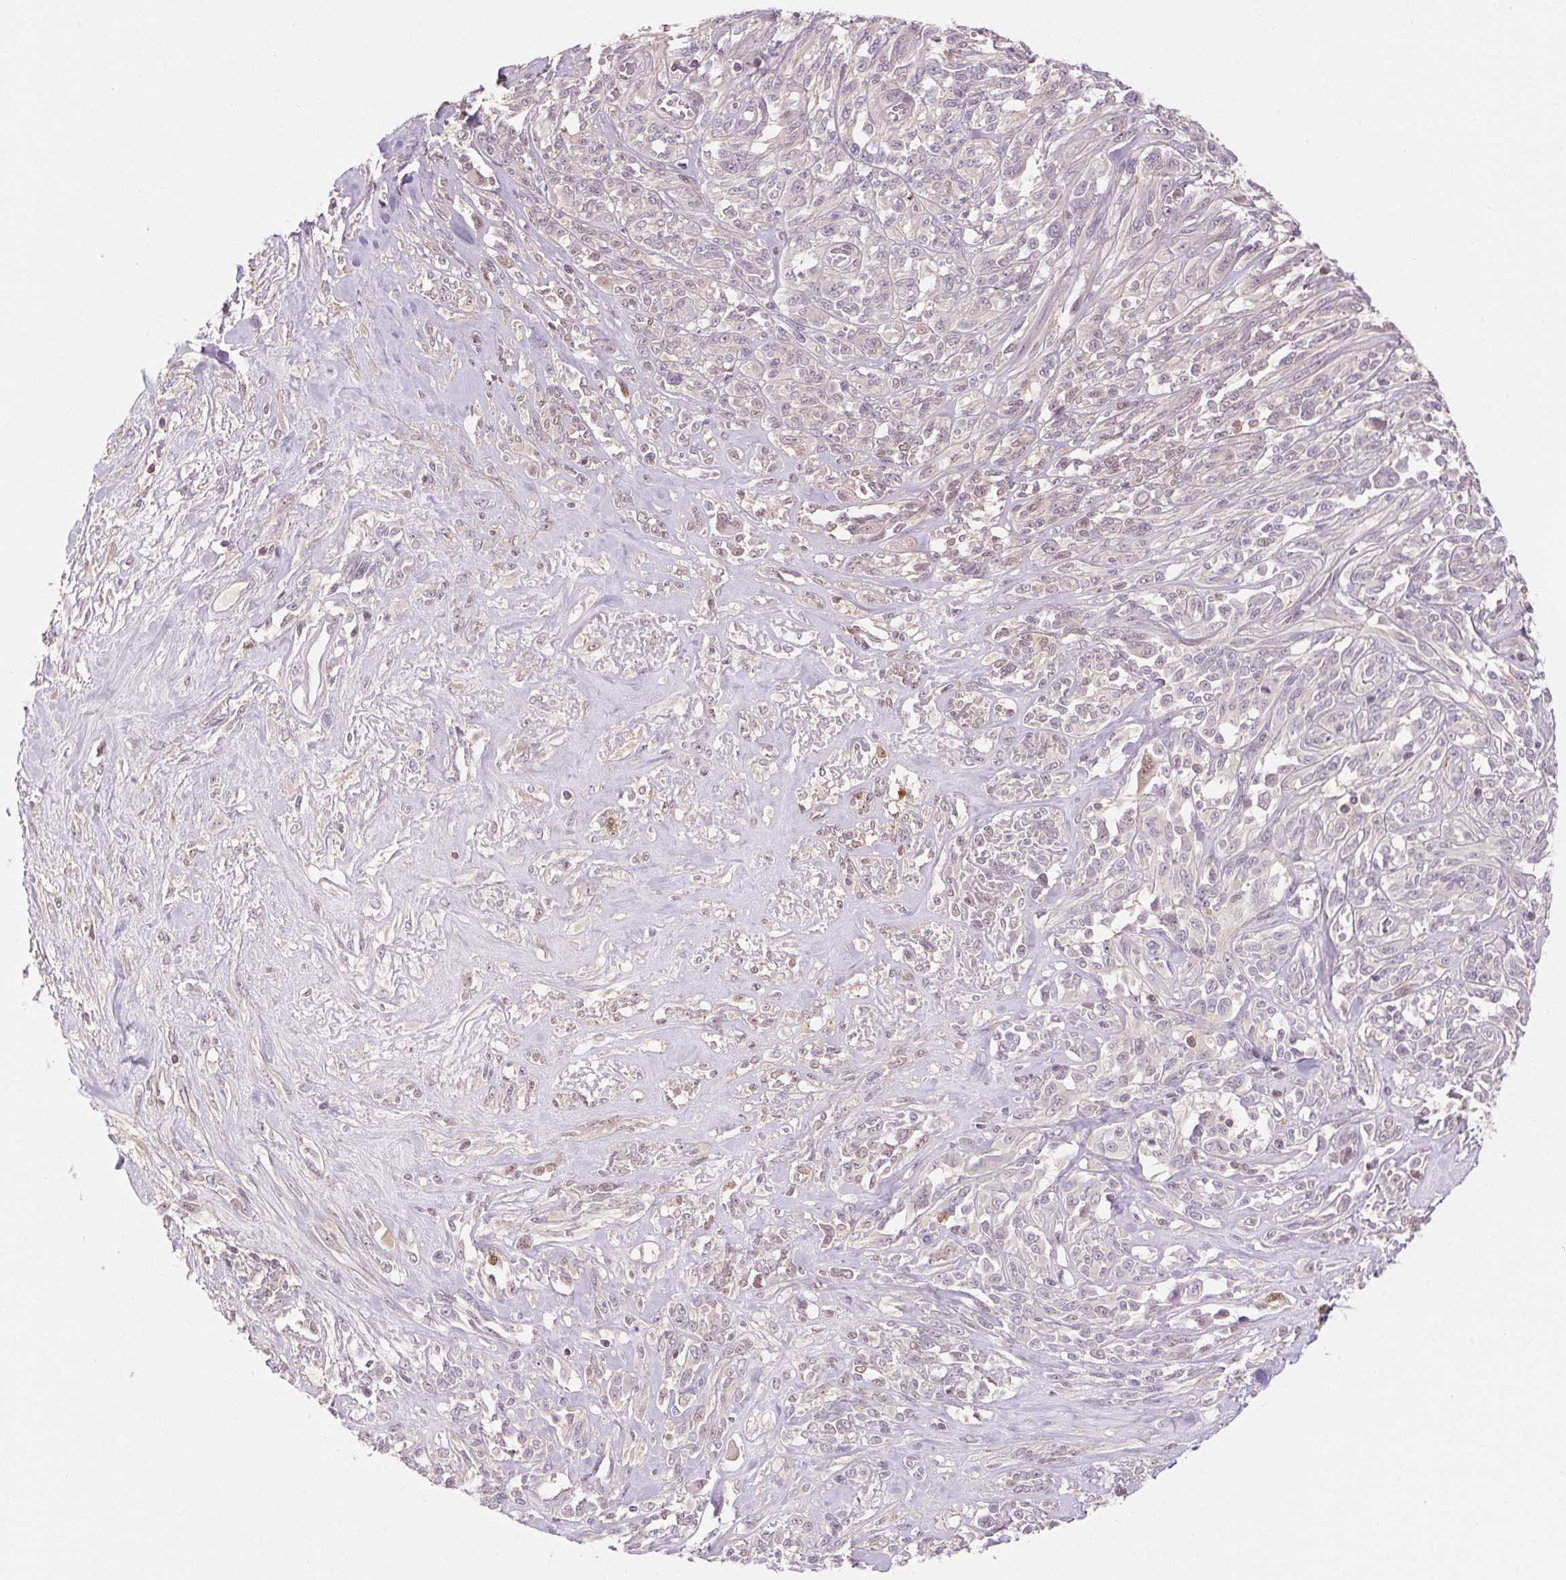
{"staining": {"intensity": "negative", "quantity": "none", "location": "none"}, "tissue": "melanoma", "cell_type": "Tumor cells", "image_type": "cancer", "snomed": [{"axis": "morphology", "description": "Malignant melanoma, NOS"}, {"axis": "topography", "description": "Skin"}], "caption": "High magnification brightfield microscopy of malignant melanoma stained with DAB (3,3'-diaminobenzidine) (brown) and counterstained with hematoxylin (blue): tumor cells show no significant staining.", "gene": "HHLA2", "patient": {"sex": "female", "age": 91}}